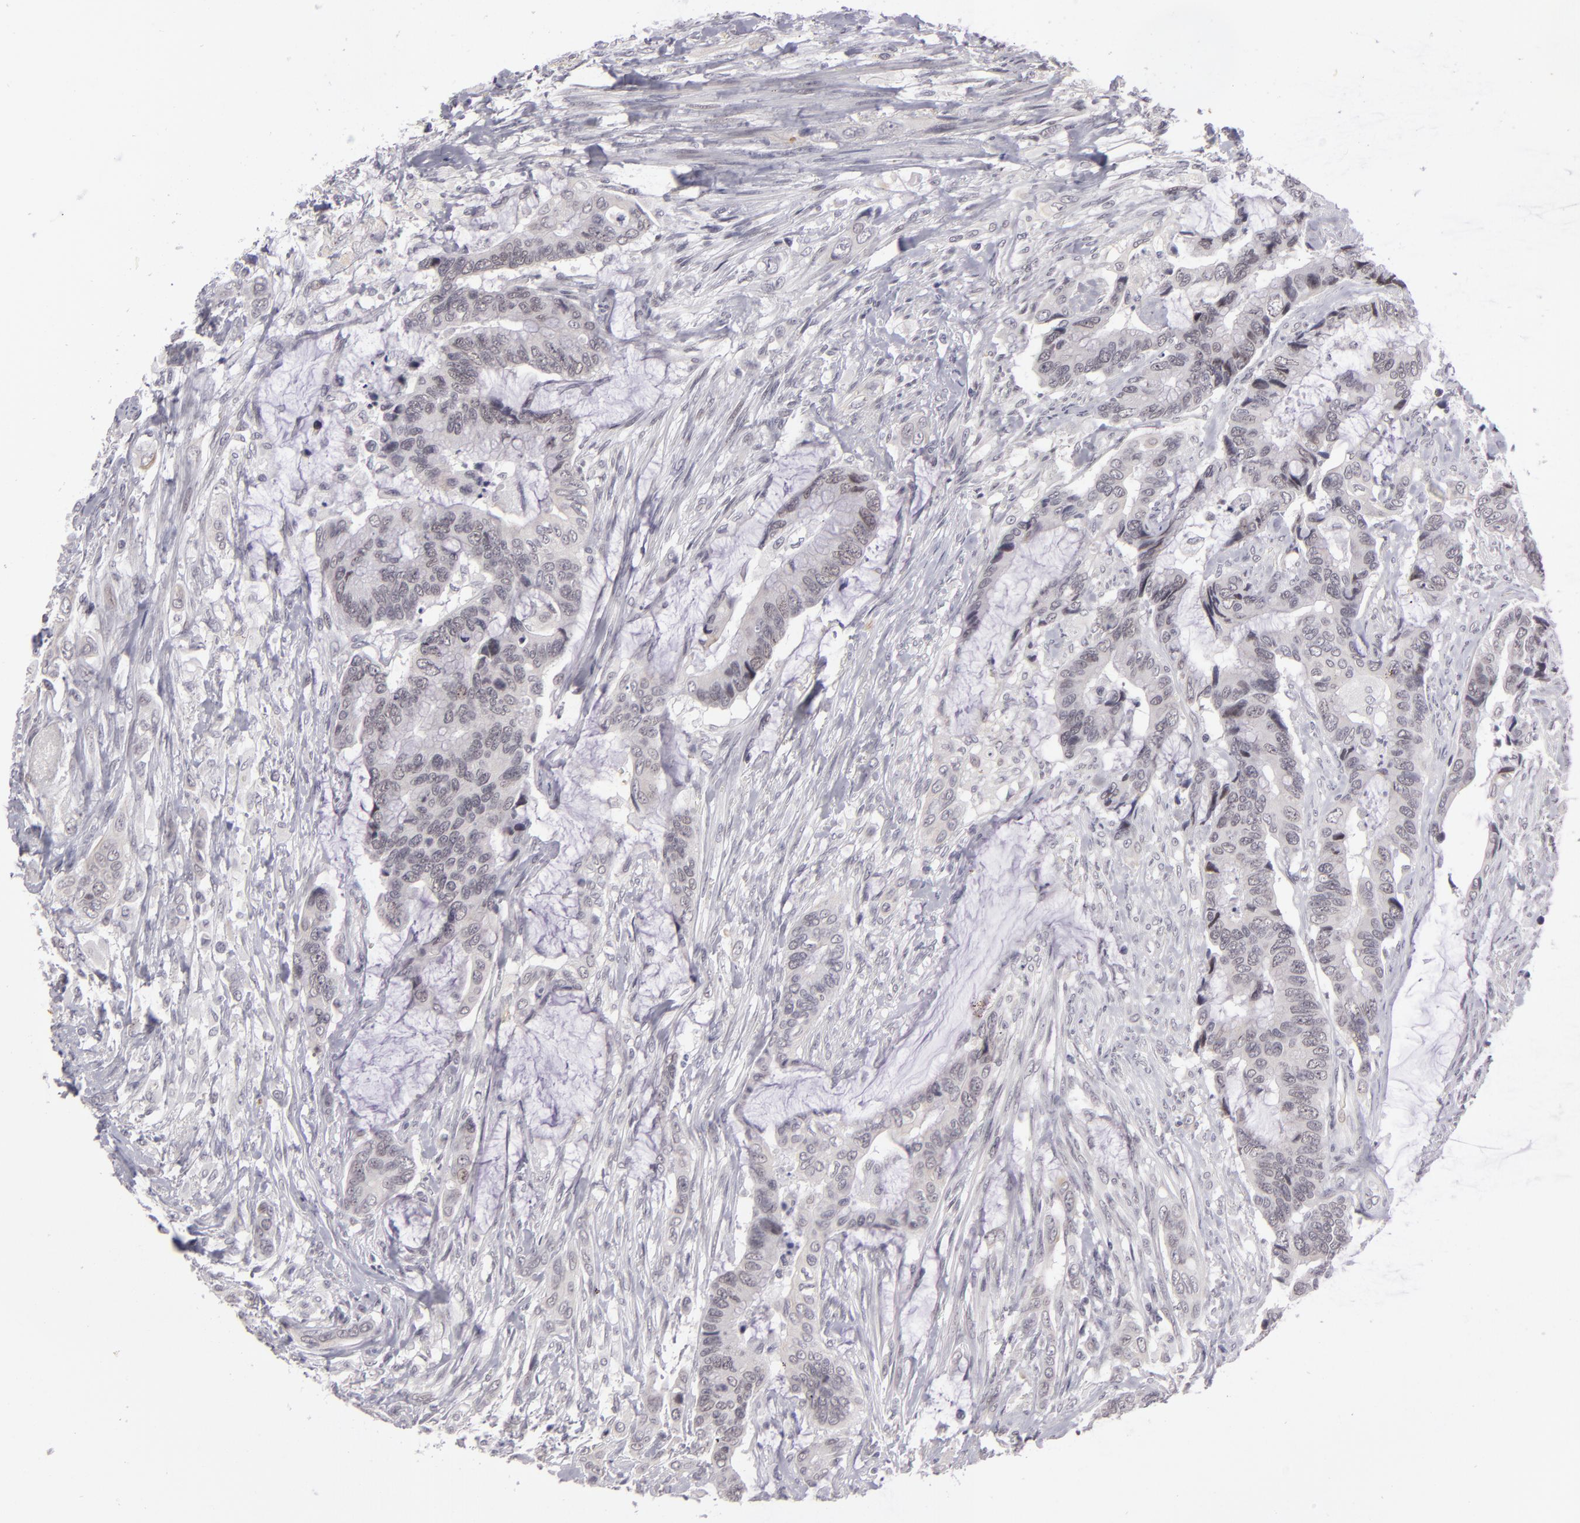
{"staining": {"intensity": "negative", "quantity": "none", "location": "none"}, "tissue": "colorectal cancer", "cell_type": "Tumor cells", "image_type": "cancer", "snomed": [{"axis": "morphology", "description": "Adenocarcinoma, NOS"}, {"axis": "topography", "description": "Rectum"}], "caption": "An immunohistochemistry (IHC) micrograph of colorectal adenocarcinoma is shown. There is no staining in tumor cells of colorectal adenocarcinoma.", "gene": "ZNF205", "patient": {"sex": "female", "age": 59}}